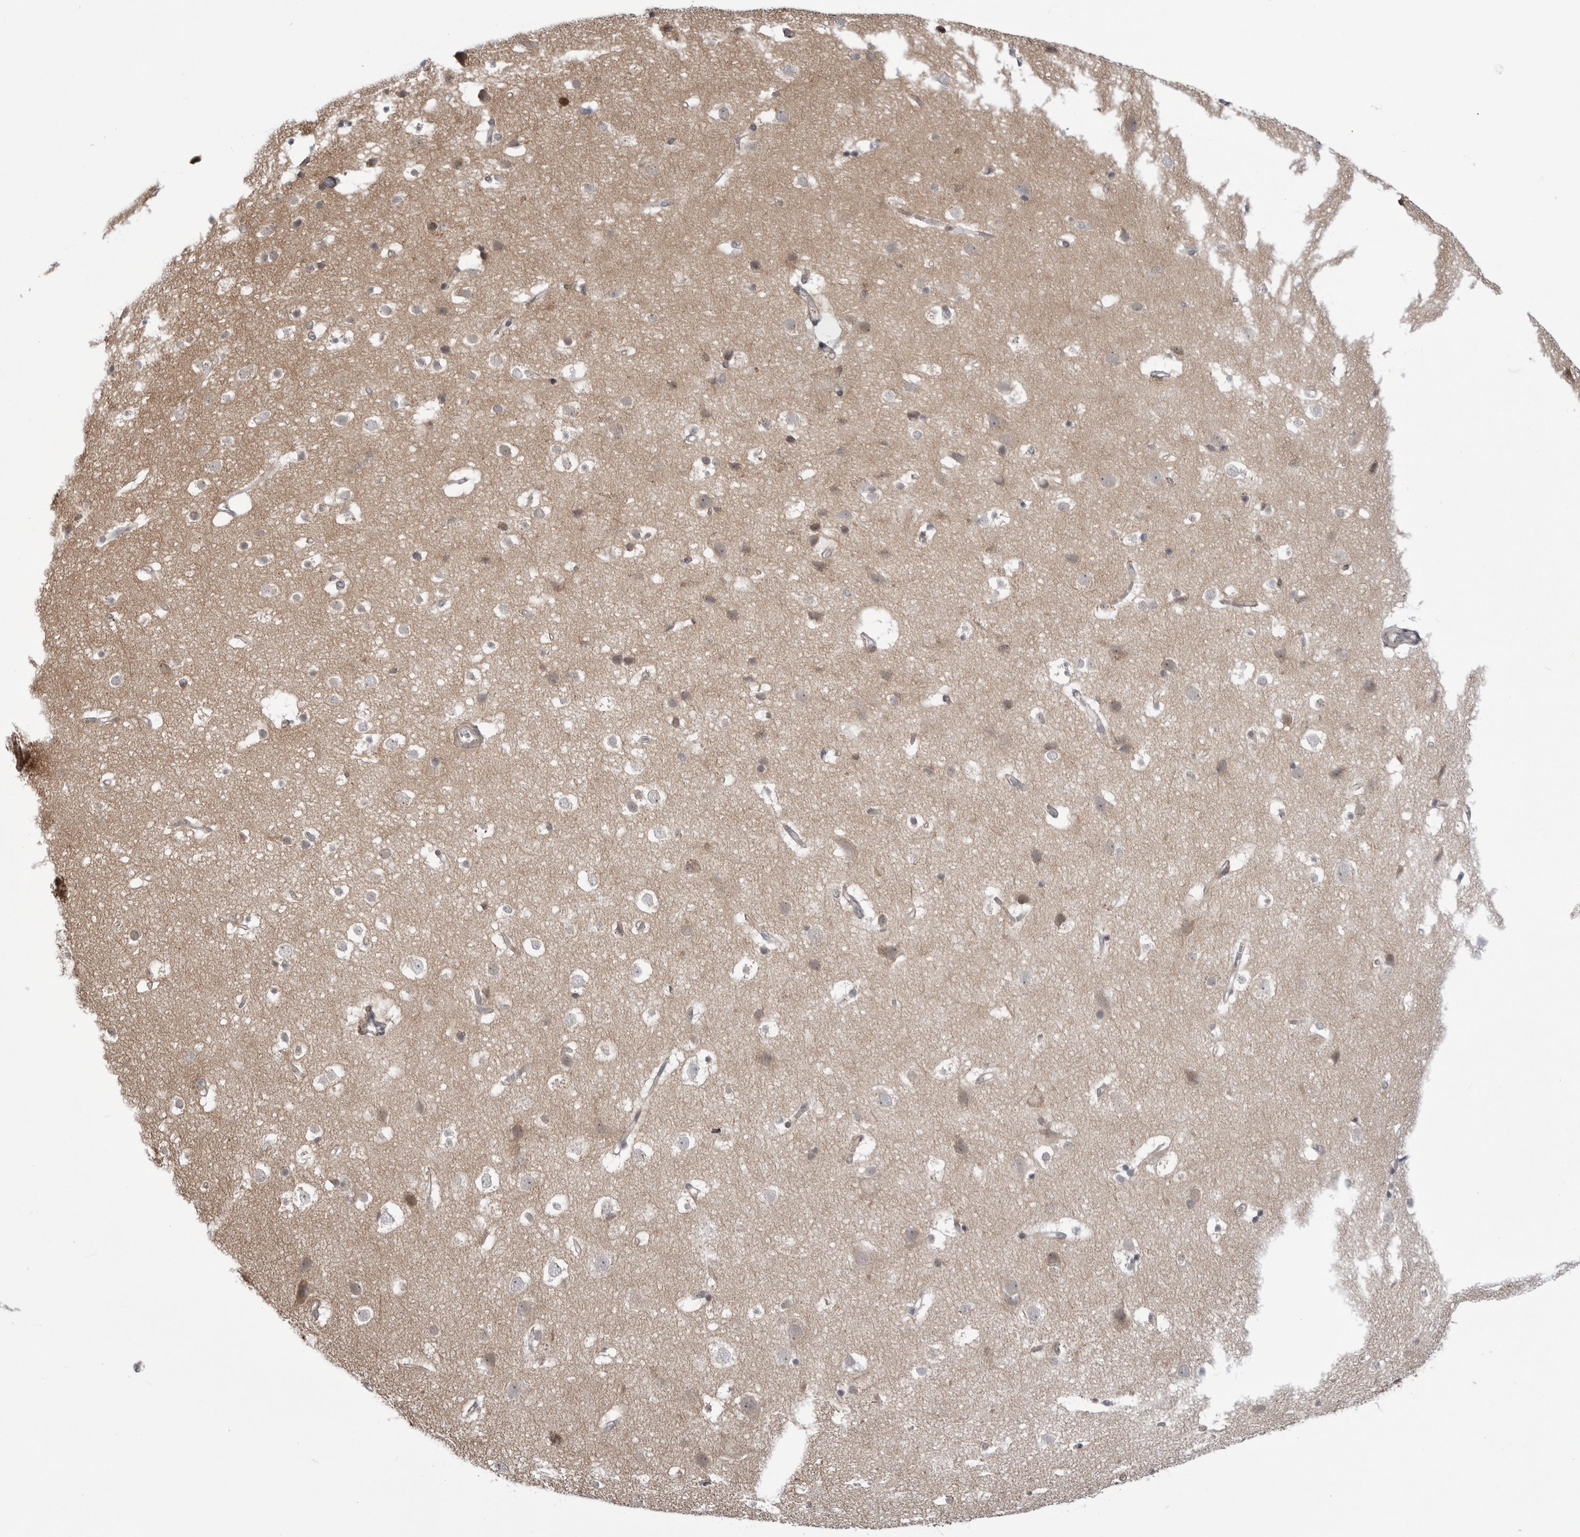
{"staining": {"intensity": "weak", "quantity": ">75%", "location": "cytoplasmic/membranous"}, "tissue": "cerebral cortex", "cell_type": "Endothelial cells", "image_type": "normal", "snomed": [{"axis": "morphology", "description": "Normal tissue, NOS"}, {"axis": "topography", "description": "Cerebral cortex"}], "caption": "Immunohistochemistry photomicrograph of benign cerebral cortex: cerebral cortex stained using immunohistochemistry (IHC) displays low levels of weak protein expression localized specifically in the cytoplasmic/membranous of endothelial cells, appearing as a cytoplasmic/membranous brown color.", "gene": "CCDC18", "patient": {"sex": "male", "age": 54}}